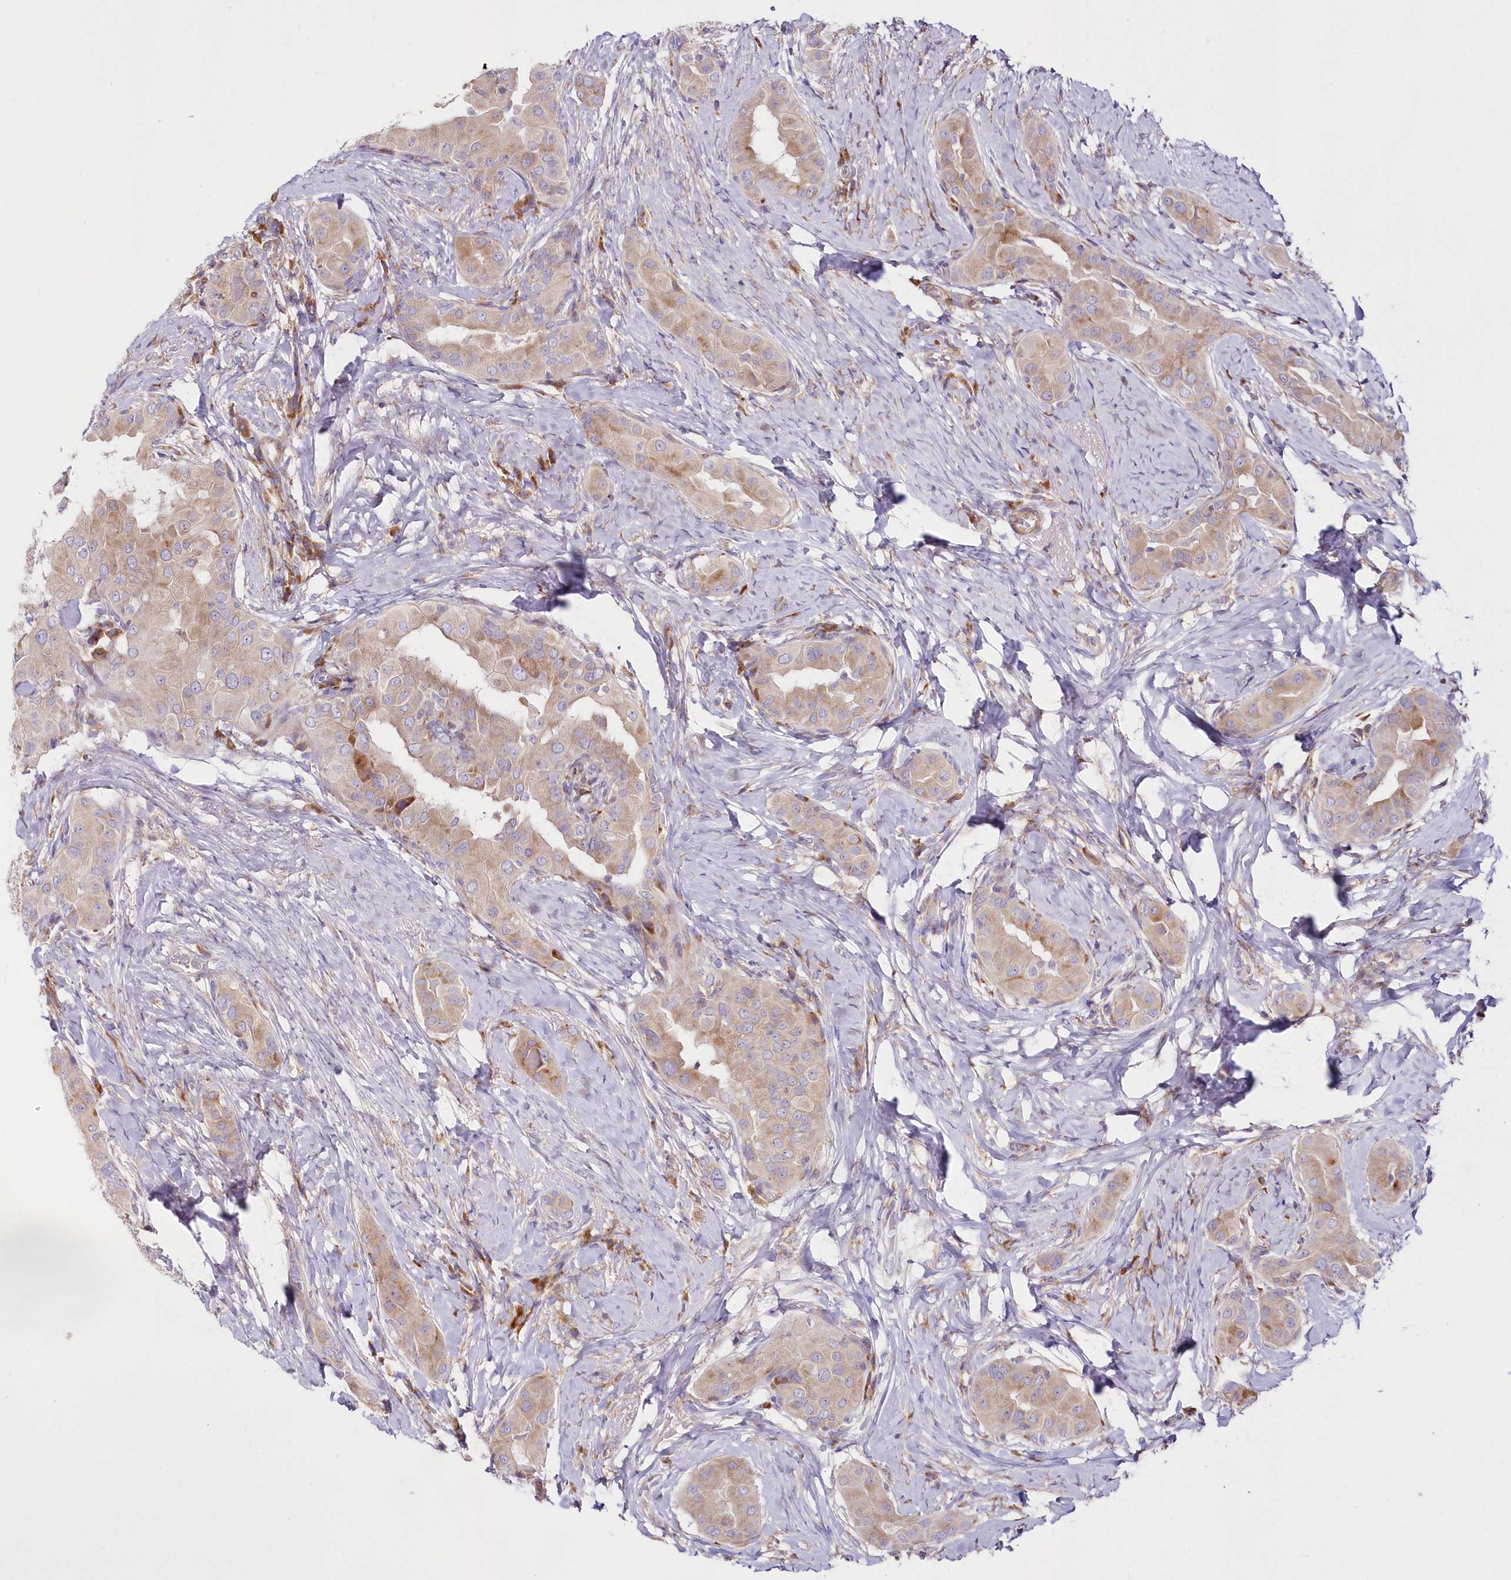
{"staining": {"intensity": "weak", "quantity": ">75%", "location": "cytoplasmic/membranous"}, "tissue": "thyroid cancer", "cell_type": "Tumor cells", "image_type": "cancer", "snomed": [{"axis": "morphology", "description": "Papillary adenocarcinoma, NOS"}, {"axis": "topography", "description": "Thyroid gland"}], "caption": "A brown stain labels weak cytoplasmic/membranous staining of a protein in human thyroid cancer (papillary adenocarcinoma) tumor cells.", "gene": "ARFGEF3", "patient": {"sex": "male", "age": 33}}